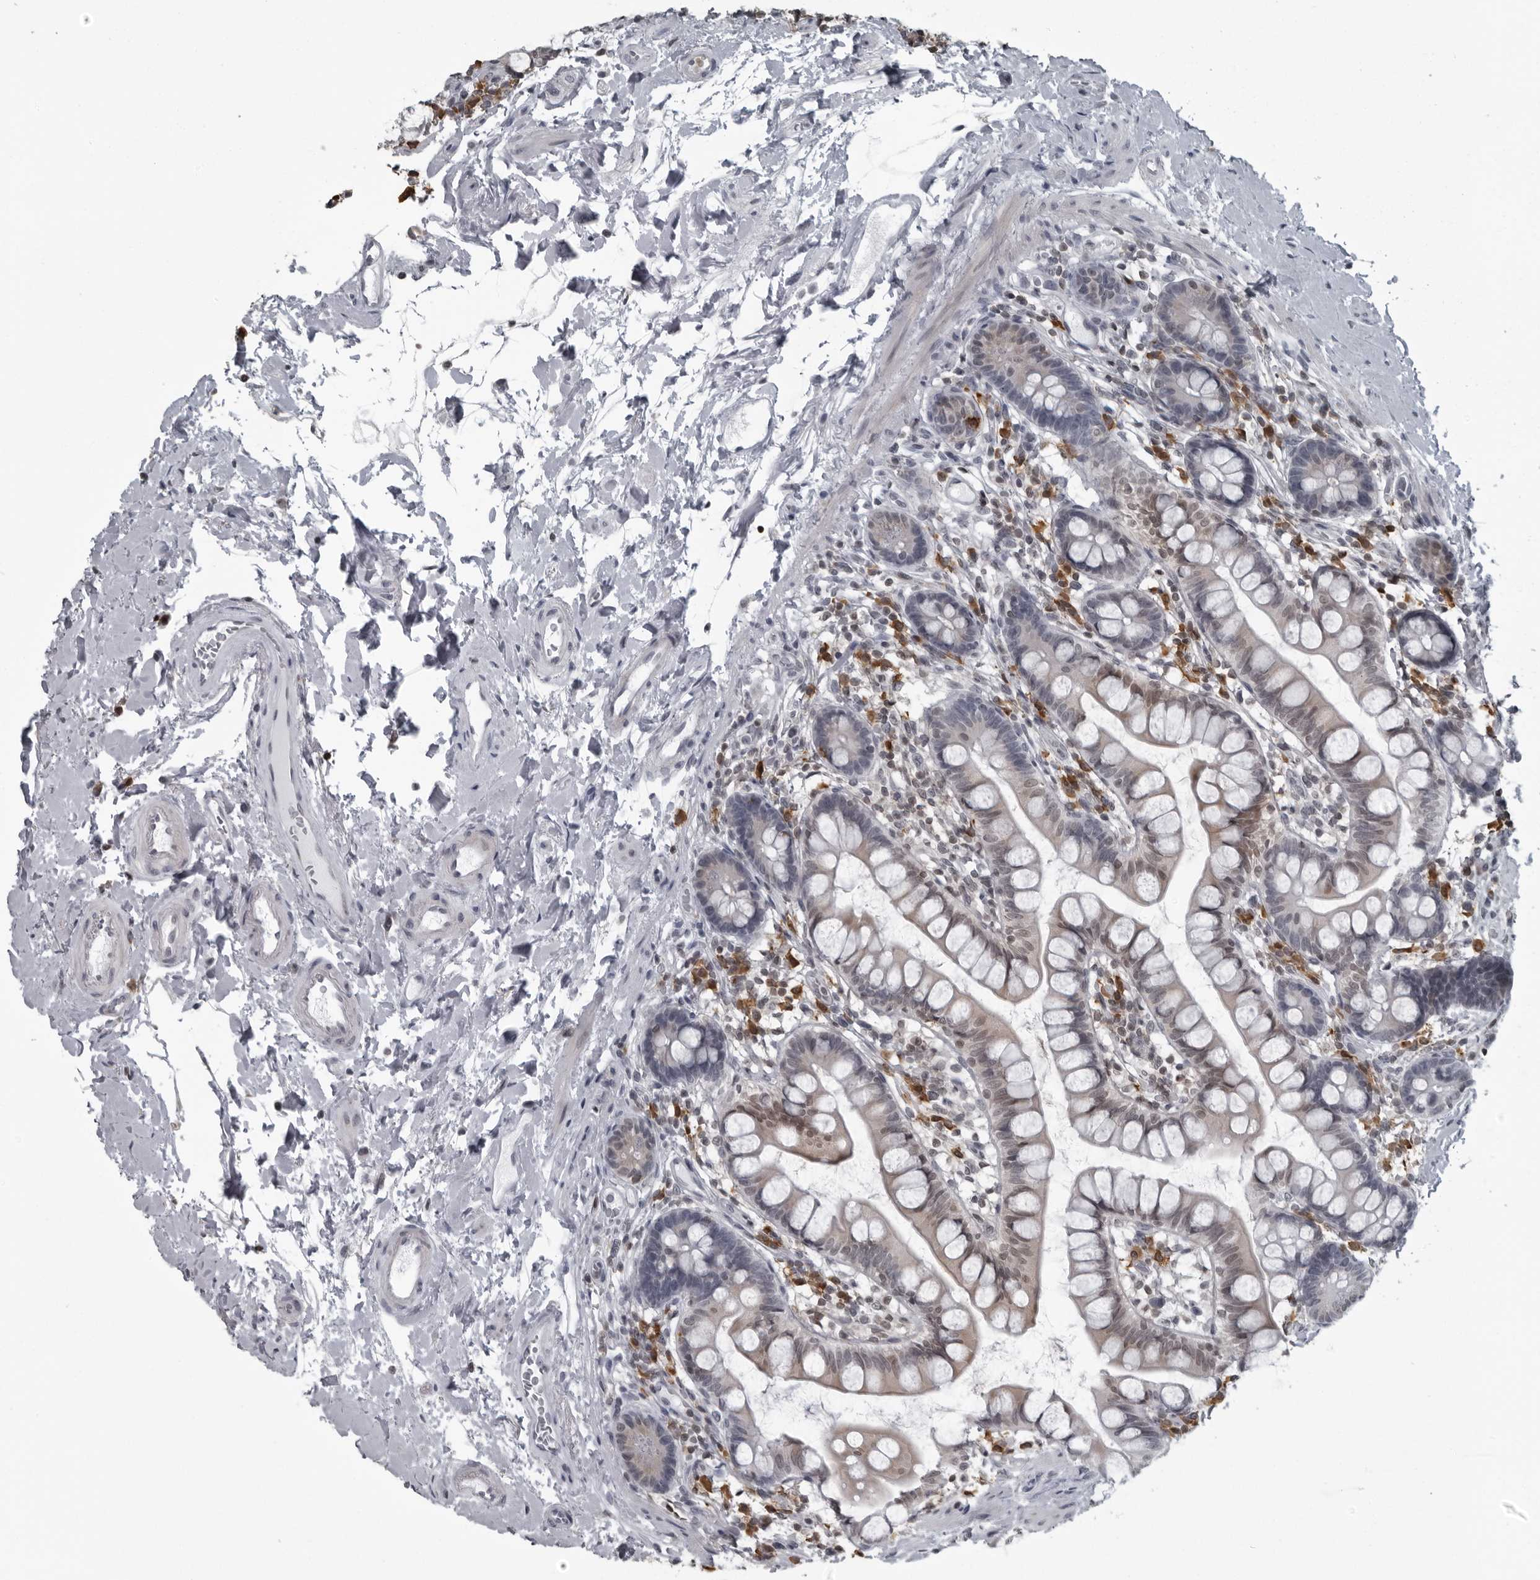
{"staining": {"intensity": "weak", "quantity": "25%-75%", "location": "cytoplasmic/membranous,nuclear"}, "tissue": "small intestine", "cell_type": "Glandular cells", "image_type": "normal", "snomed": [{"axis": "morphology", "description": "Normal tissue, NOS"}, {"axis": "topography", "description": "Small intestine"}], "caption": "Small intestine stained with DAB (3,3'-diaminobenzidine) immunohistochemistry displays low levels of weak cytoplasmic/membranous,nuclear positivity in about 25%-75% of glandular cells.", "gene": "RTCA", "patient": {"sex": "female", "age": 84}}